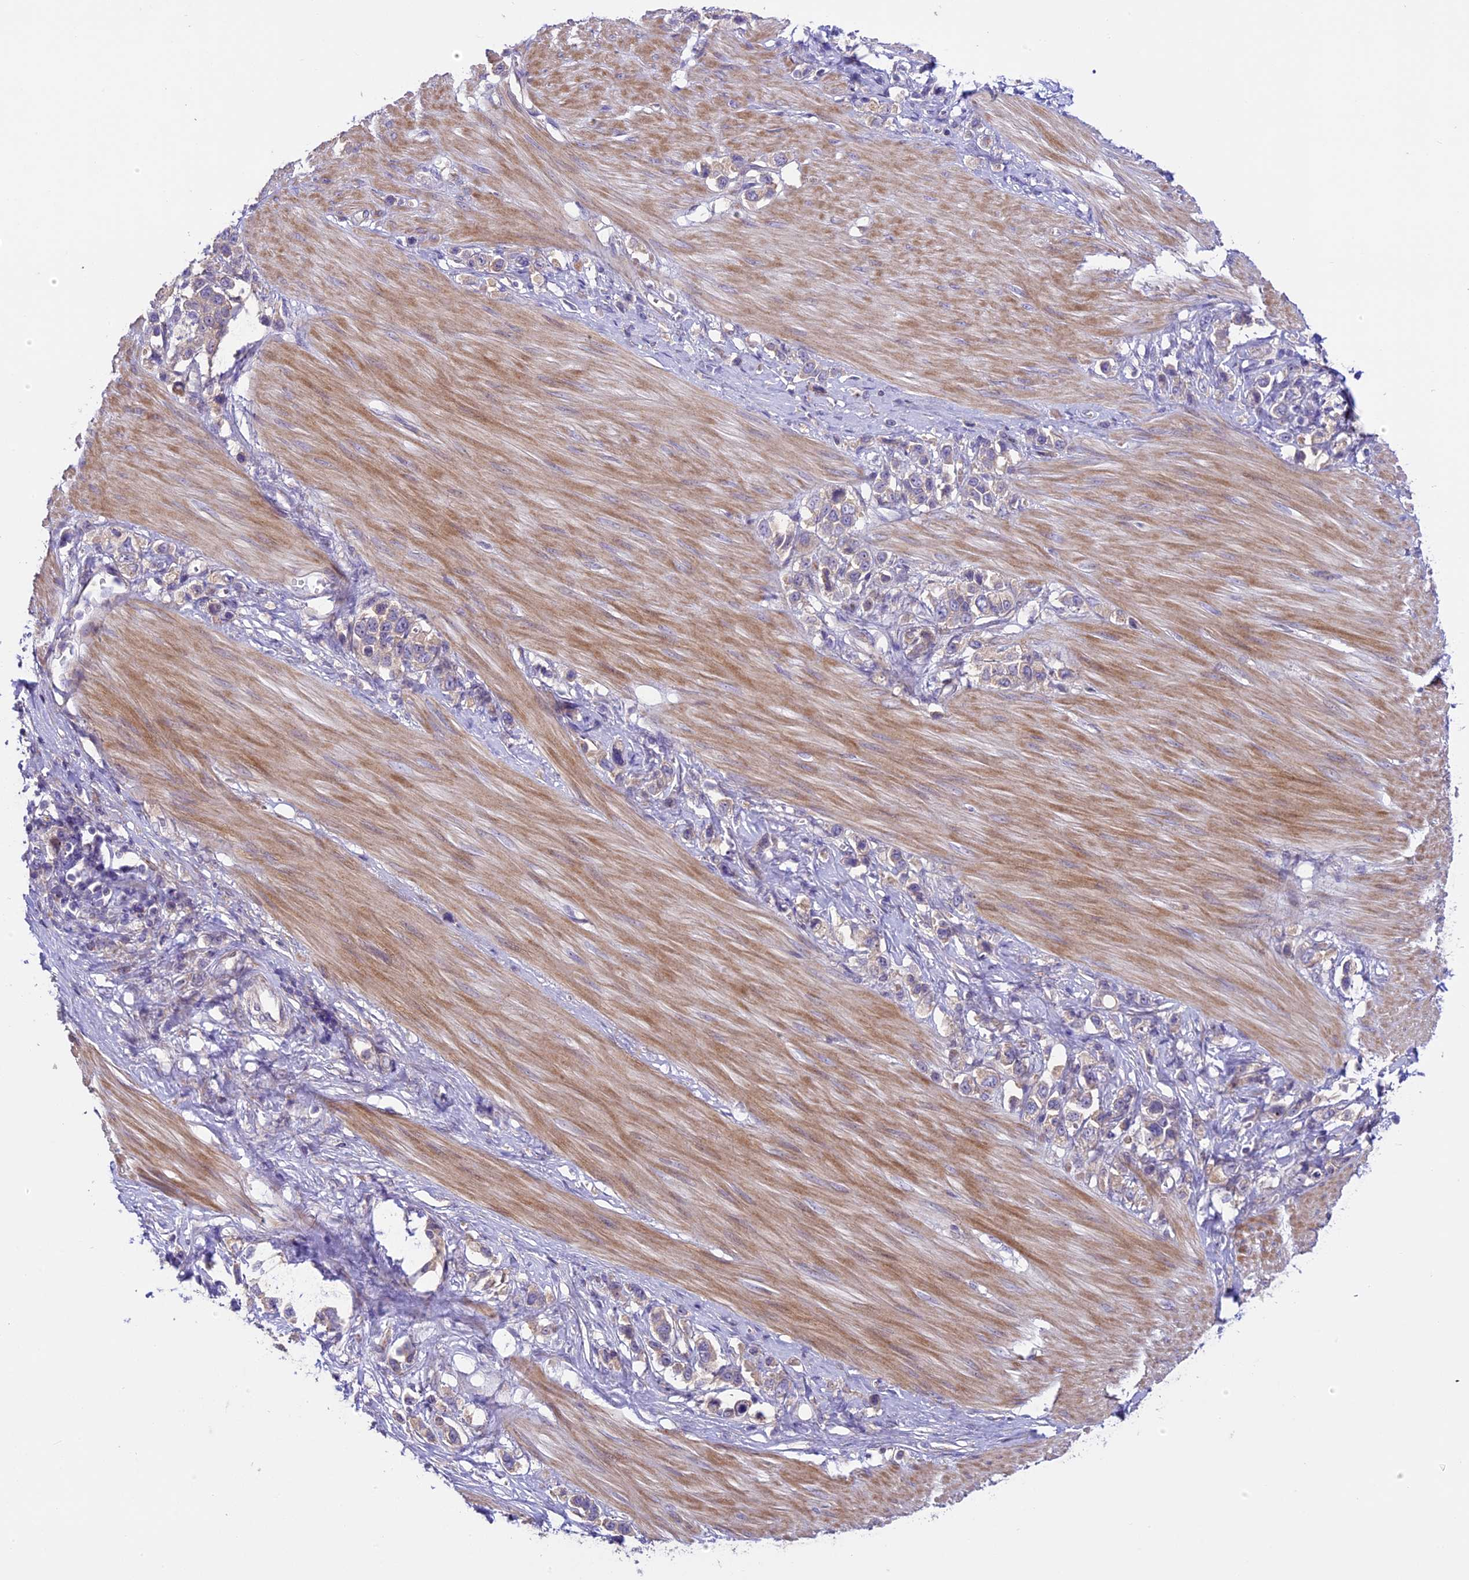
{"staining": {"intensity": "weak", "quantity": "25%-75%", "location": "cytoplasmic/membranous"}, "tissue": "stomach cancer", "cell_type": "Tumor cells", "image_type": "cancer", "snomed": [{"axis": "morphology", "description": "Adenocarcinoma, NOS"}, {"axis": "topography", "description": "Stomach"}], "caption": "Adenocarcinoma (stomach) stained with a protein marker demonstrates weak staining in tumor cells.", "gene": "SPIRE1", "patient": {"sex": "female", "age": 65}}